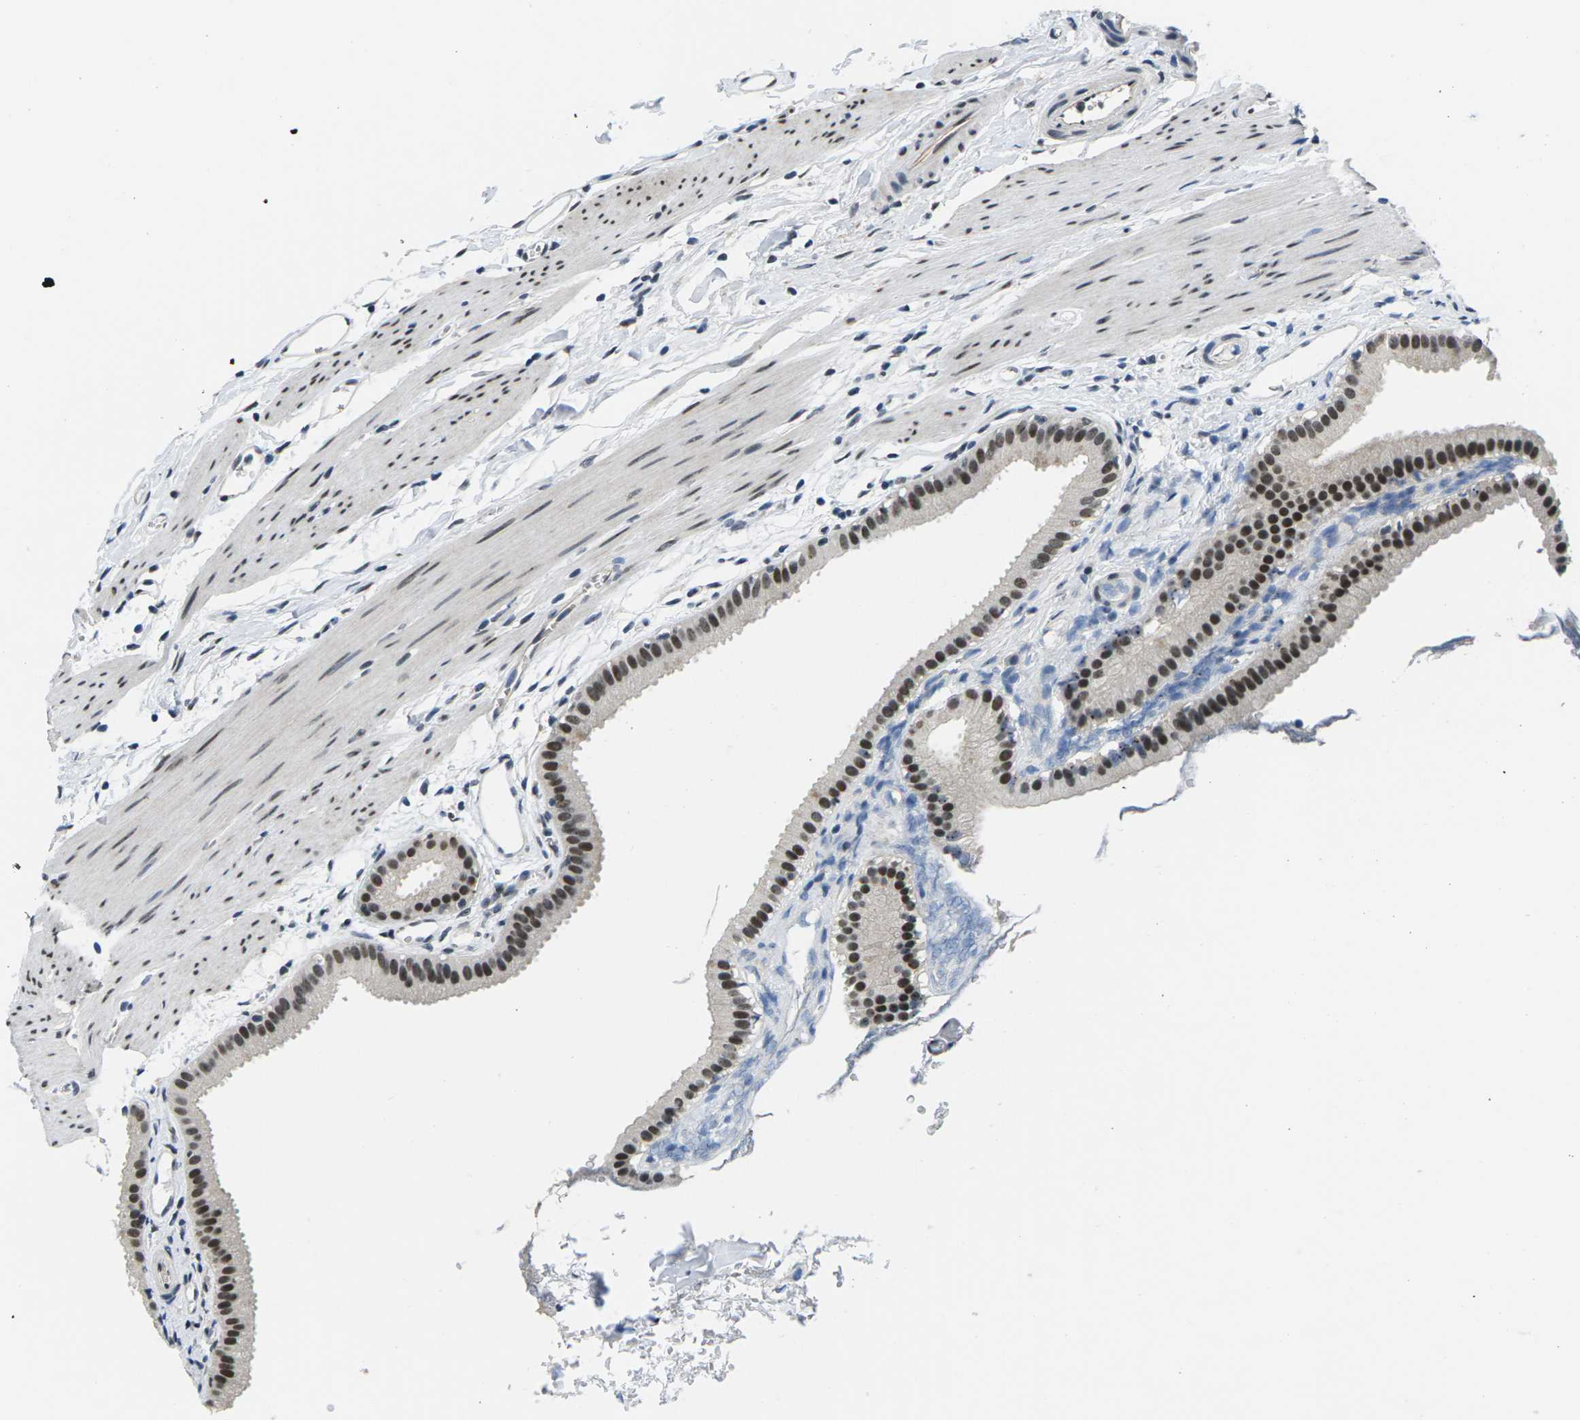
{"staining": {"intensity": "strong", "quantity": ">75%", "location": "nuclear"}, "tissue": "gallbladder", "cell_type": "Glandular cells", "image_type": "normal", "snomed": [{"axis": "morphology", "description": "Normal tissue, NOS"}, {"axis": "topography", "description": "Gallbladder"}], "caption": "Immunohistochemical staining of normal gallbladder reveals strong nuclear protein positivity in about >75% of glandular cells.", "gene": "NSRP1", "patient": {"sex": "female", "age": 64}}